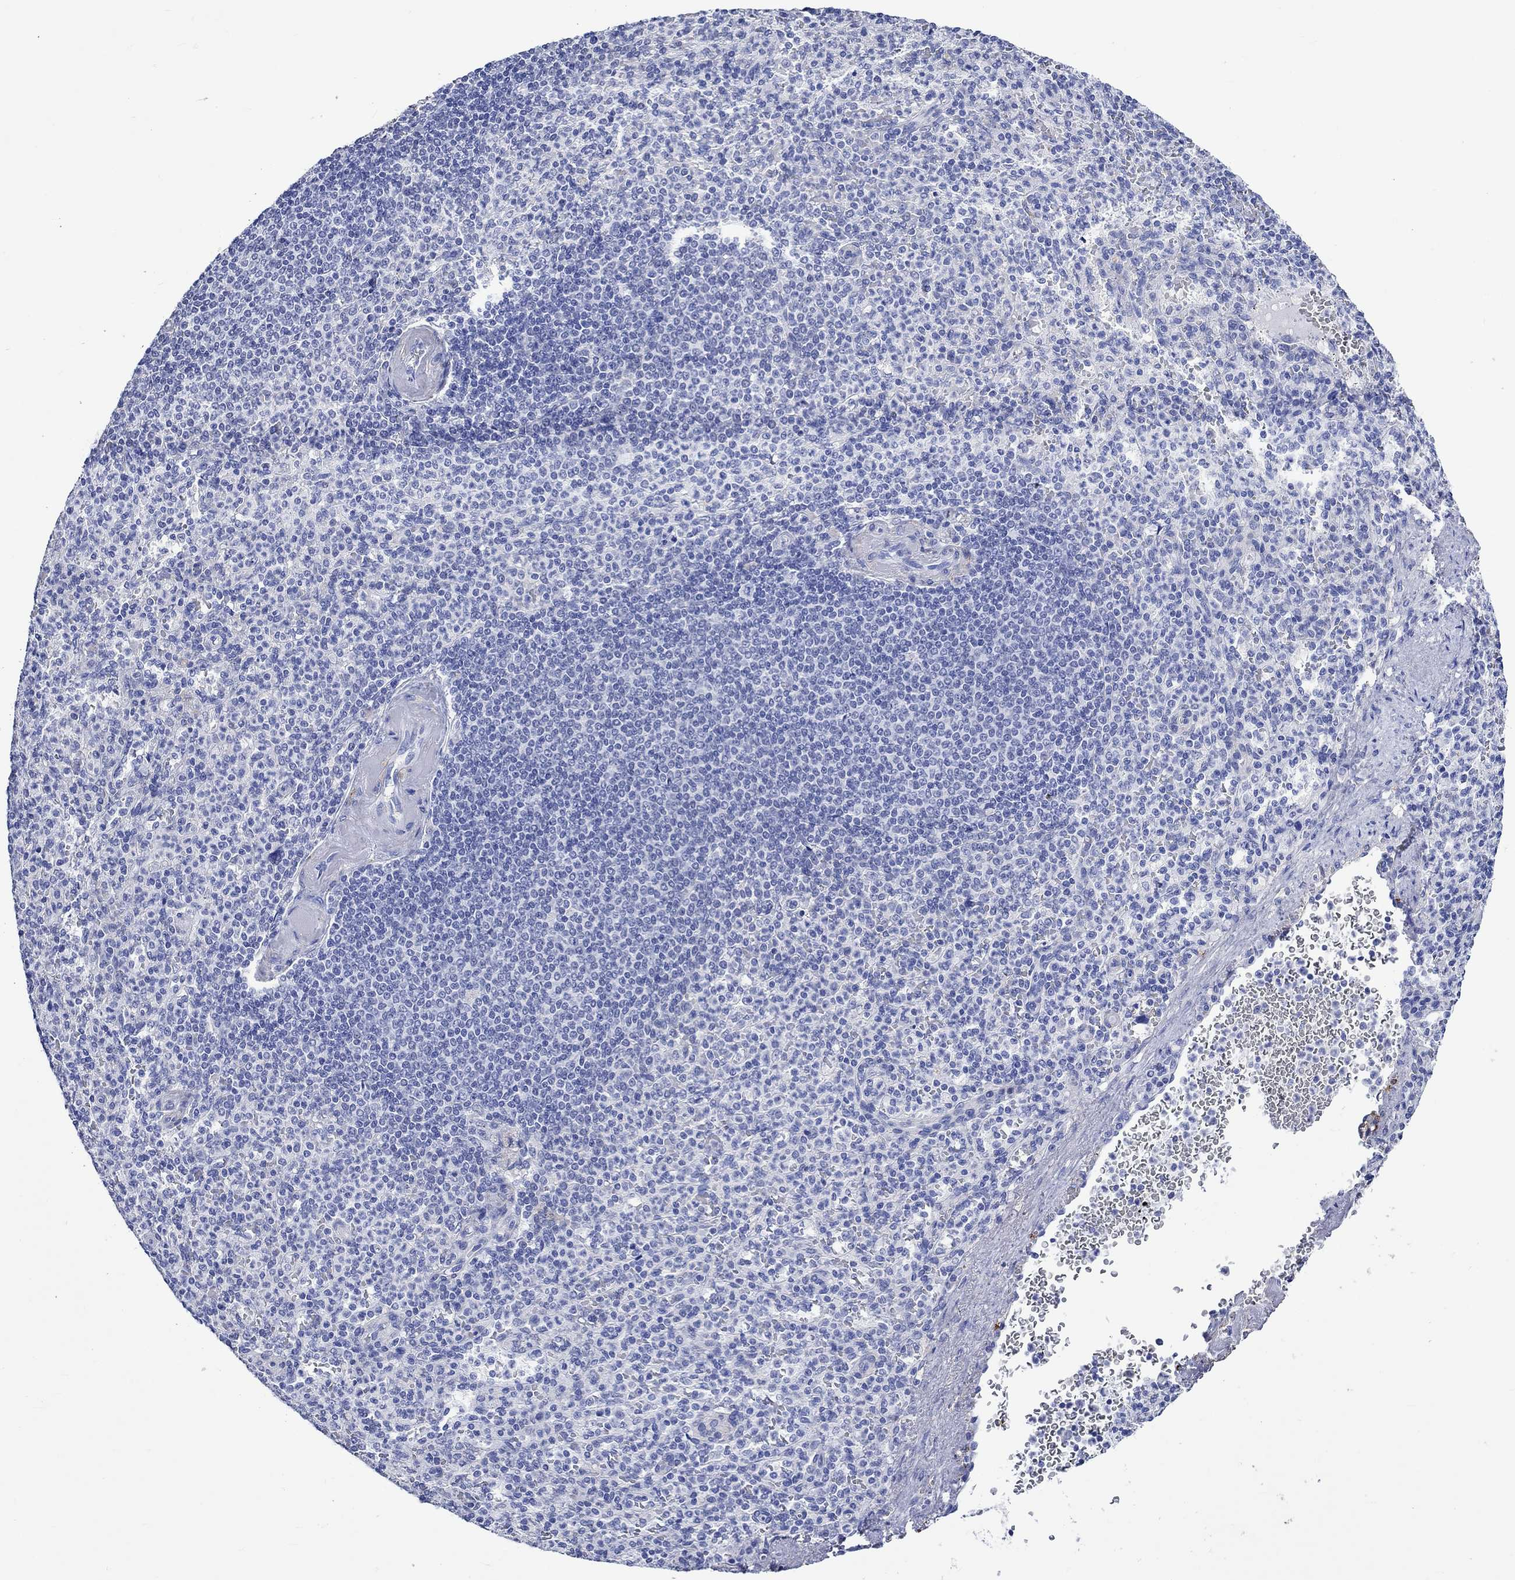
{"staining": {"intensity": "negative", "quantity": "none", "location": "none"}, "tissue": "spleen", "cell_type": "Cells in red pulp", "image_type": "normal", "snomed": [{"axis": "morphology", "description": "Normal tissue, NOS"}, {"axis": "topography", "description": "Spleen"}], "caption": "Unremarkable spleen was stained to show a protein in brown. There is no significant expression in cells in red pulp.", "gene": "CRYAB", "patient": {"sex": "female", "age": 74}}